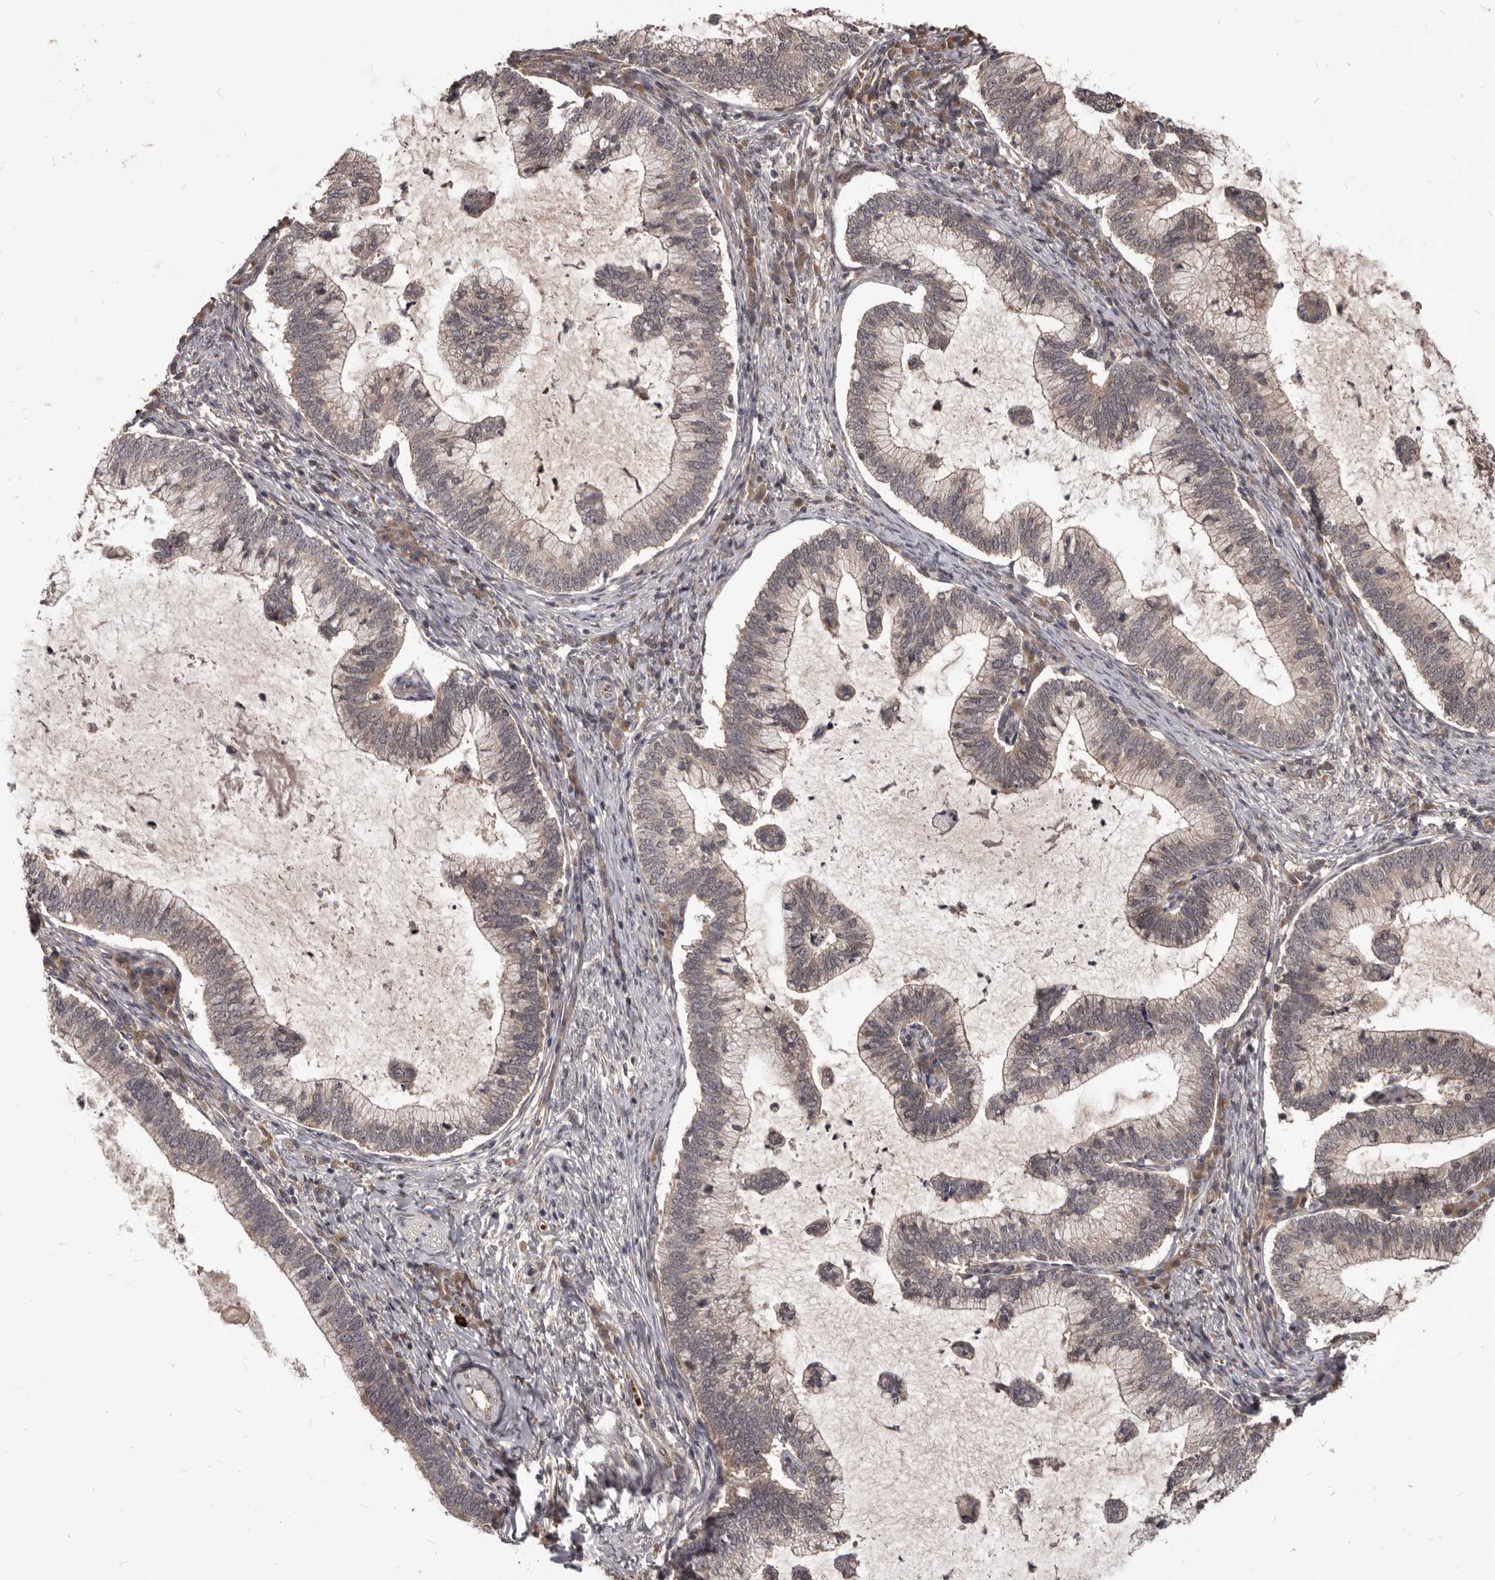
{"staining": {"intensity": "weak", "quantity": "<25%", "location": "cytoplasmic/membranous"}, "tissue": "cervical cancer", "cell_type": "Tumor cells", "image_type": "cancer", "snomed": [{"axis": "morphology", "description": "Adenocarcinoma, NOS"}, {"axis": "topography", "description": "Cervix"}], "caption": "Adenocarcinoma (cervical) stained for a protein using IHC reveals no positivity tumor cells.", "gene": "GABPB2", "patient": {"sex": "female", "age": 36}}